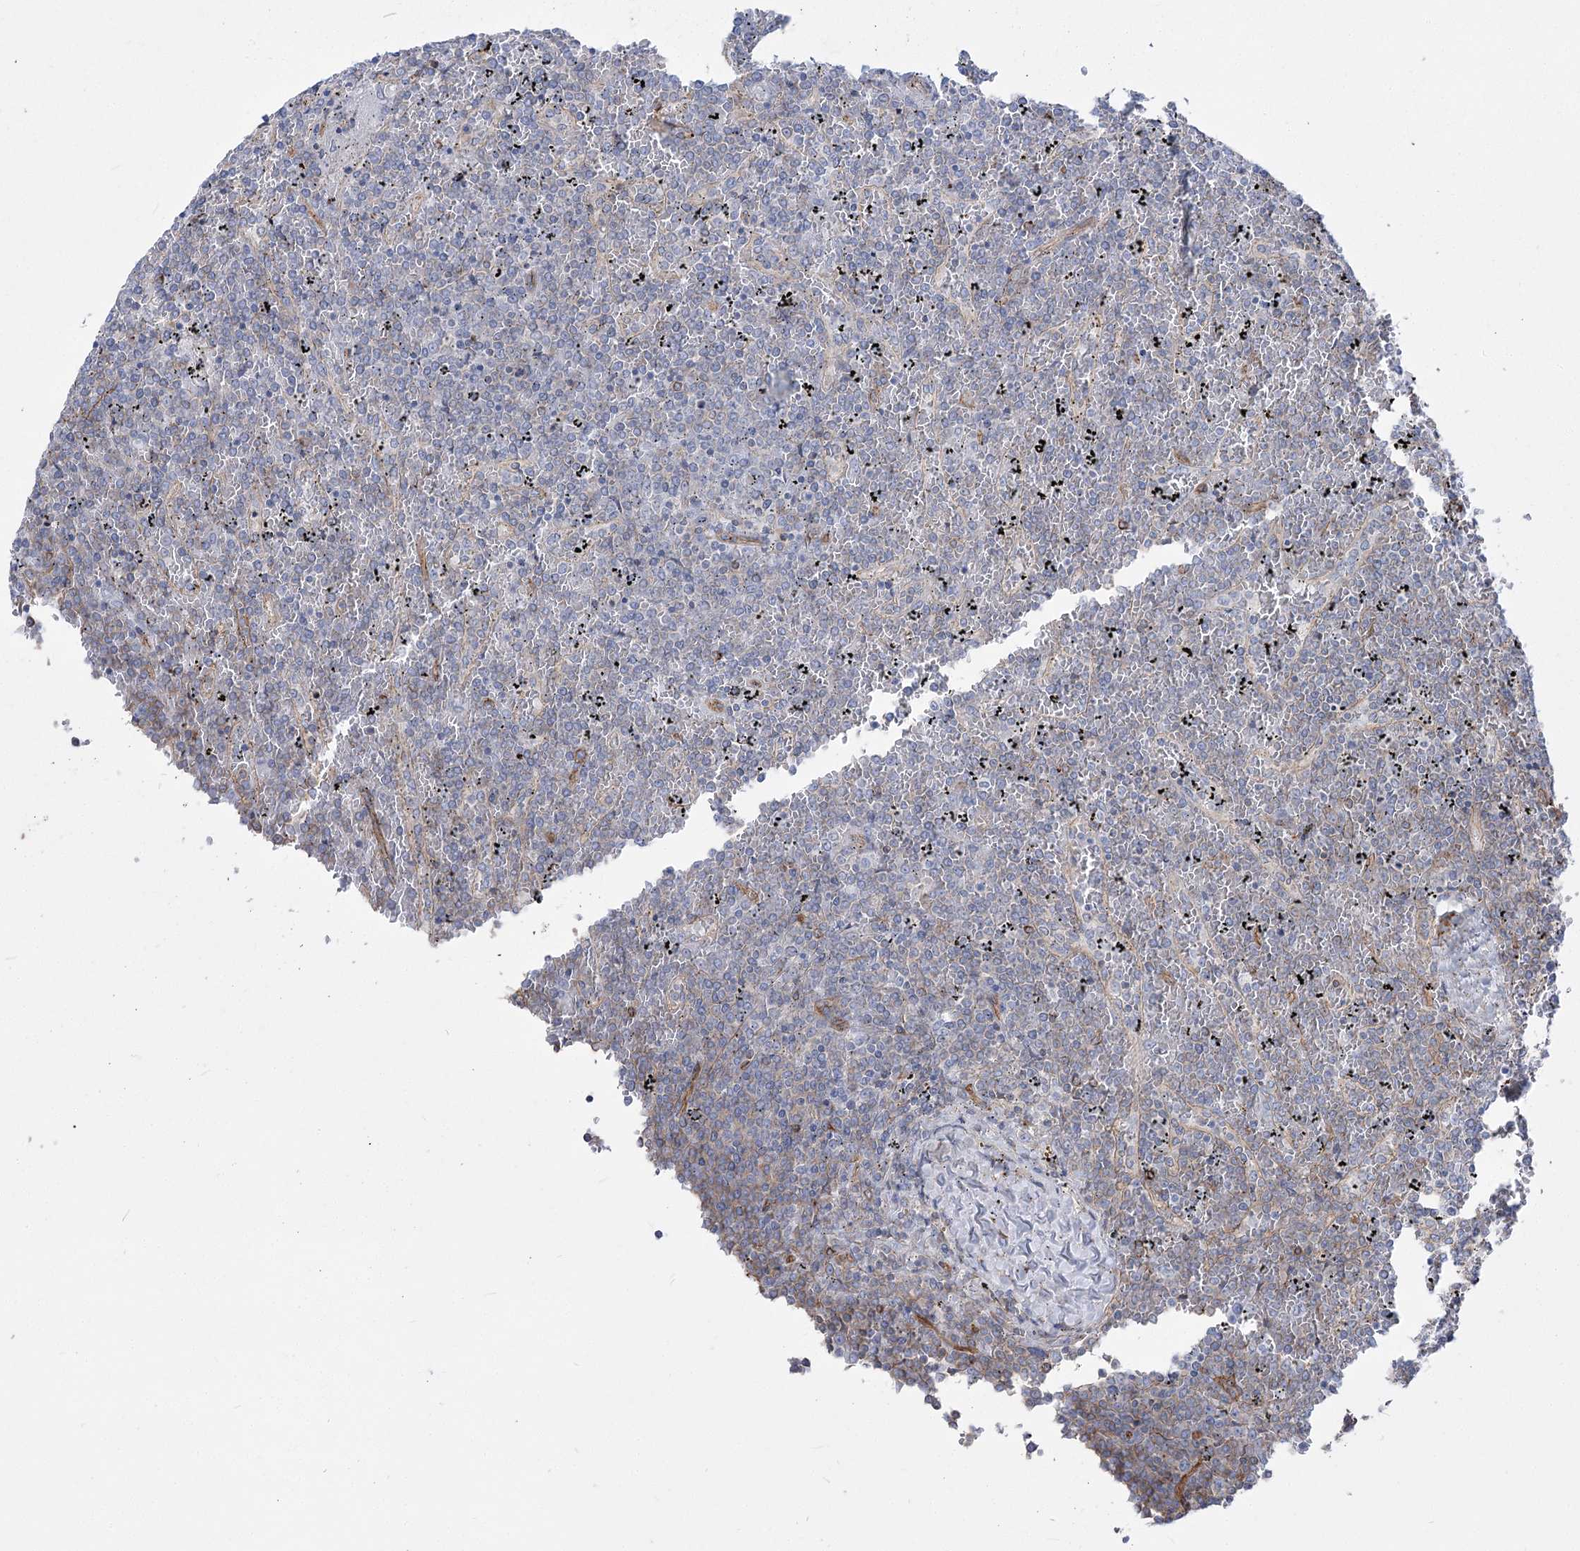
{"staining": {"intensity": "negative", "quantity": "none", "location": "none"}, "tissue": "lymphoma", "cell_type": "Tumor cells", "image_type": "cancer", "snomed": [{"axis": "morphology", "description": "Malignant lymphoma, non-Hodgkin's type, Low grade"}, {"axis": "topography", "description": "Spleen"}], "caption": "Human malignant lymphoma, non-Hodgkin's type (low-grade) stained for a protein using immunohistochemistry reveals no positivity in tumor cells.", "gene": "PLEKHA5", "patient": {"sex": "female", "age": 19}}